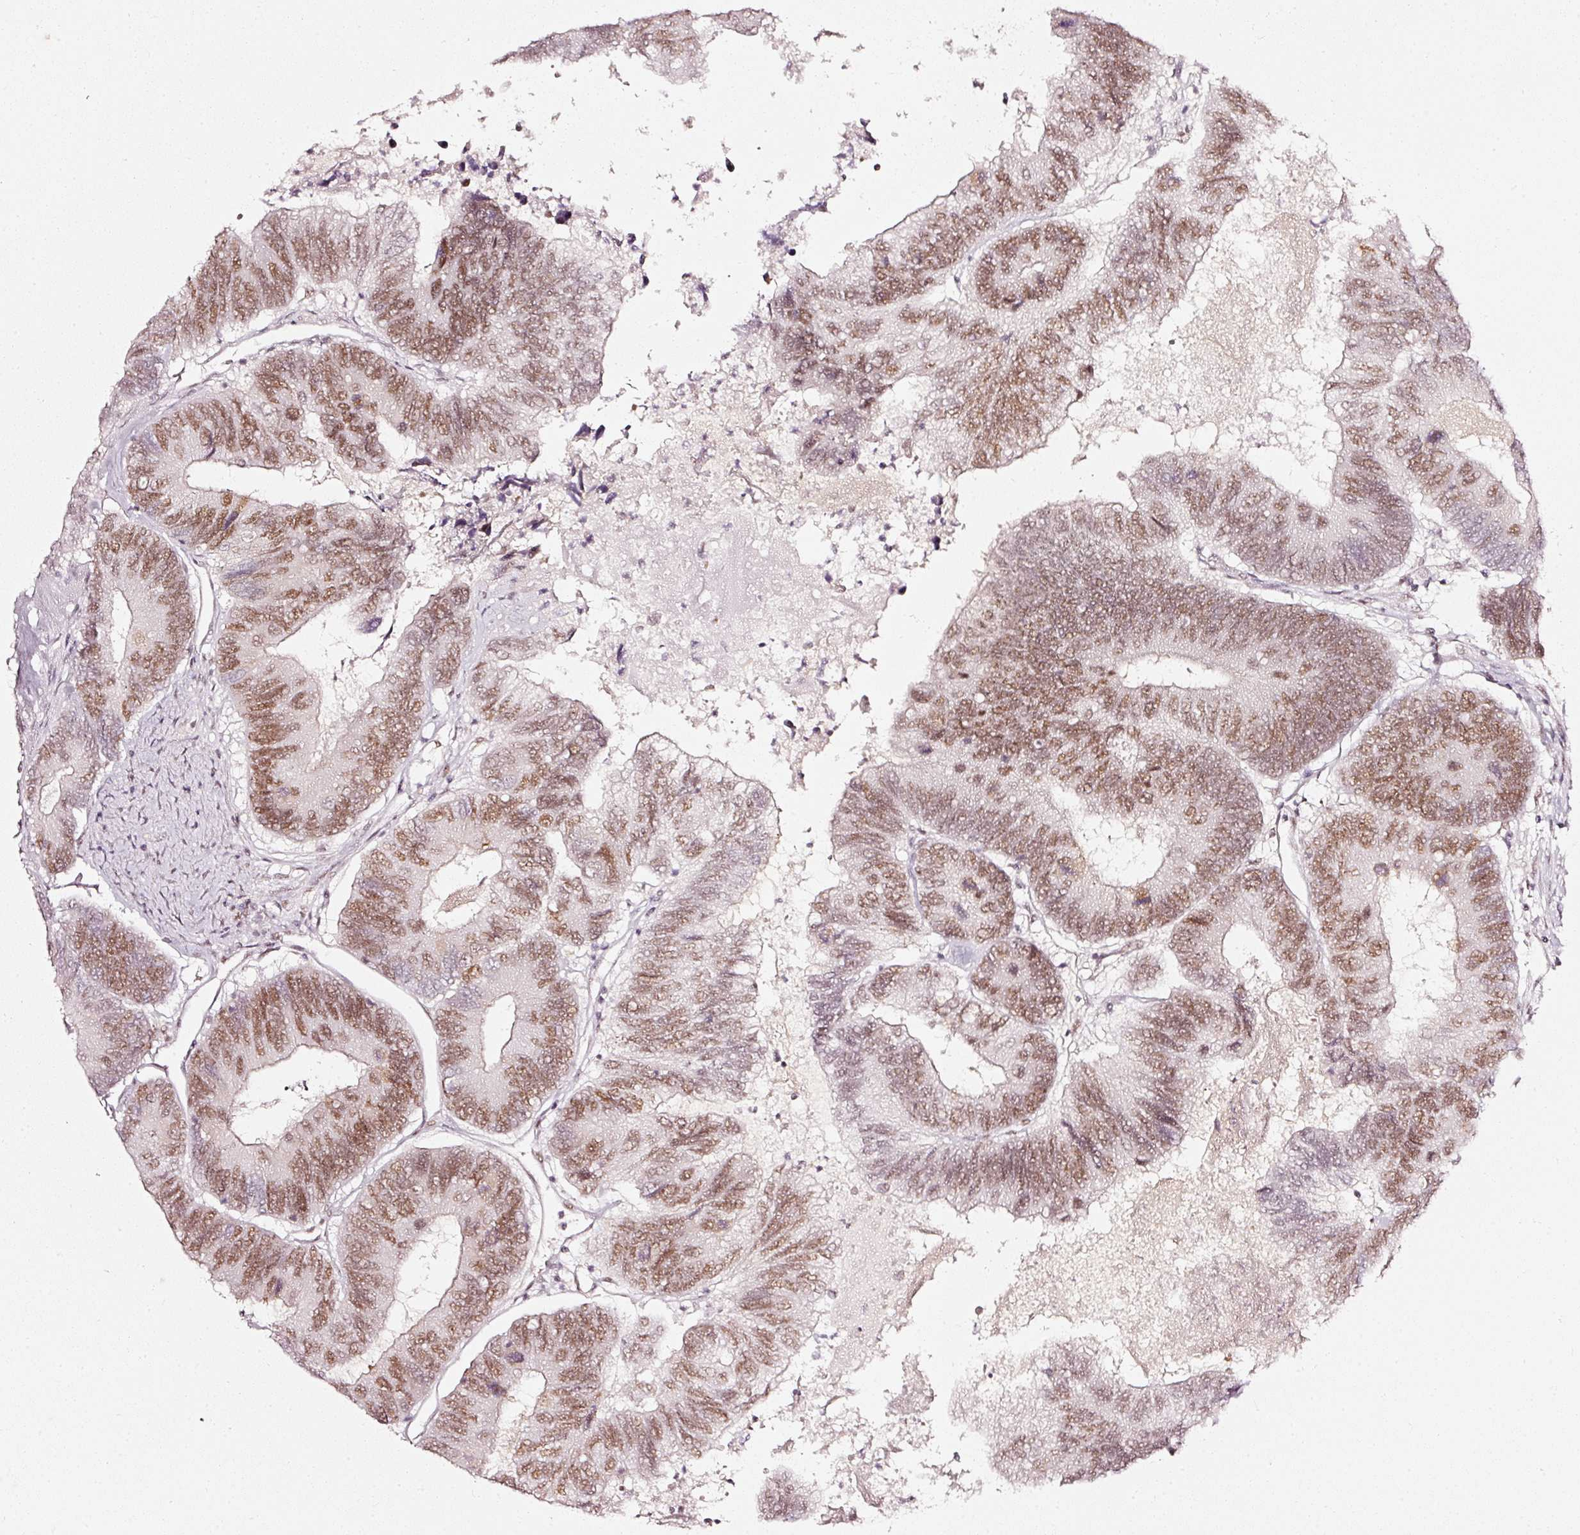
{"staining": {"intensity": "moderate", "quantity": ">75%", "location": "nuclear"}, "tissue": "colorectal cancer", "cell_type": "Tumor cells", "image_type": "cancer", "snomed": [{"axis": "morphology", "description": "Adenocarcinoma, NOS"}, {"axis": "topography", "description": "Colon"}], "caption": "A brown stain shows moderate nuclear staining of a protein in human adenocarcinoma (colorectal) tumor cells.", "gene": "PPP1R10", "patient": {"sex": "female", "age": 67}}